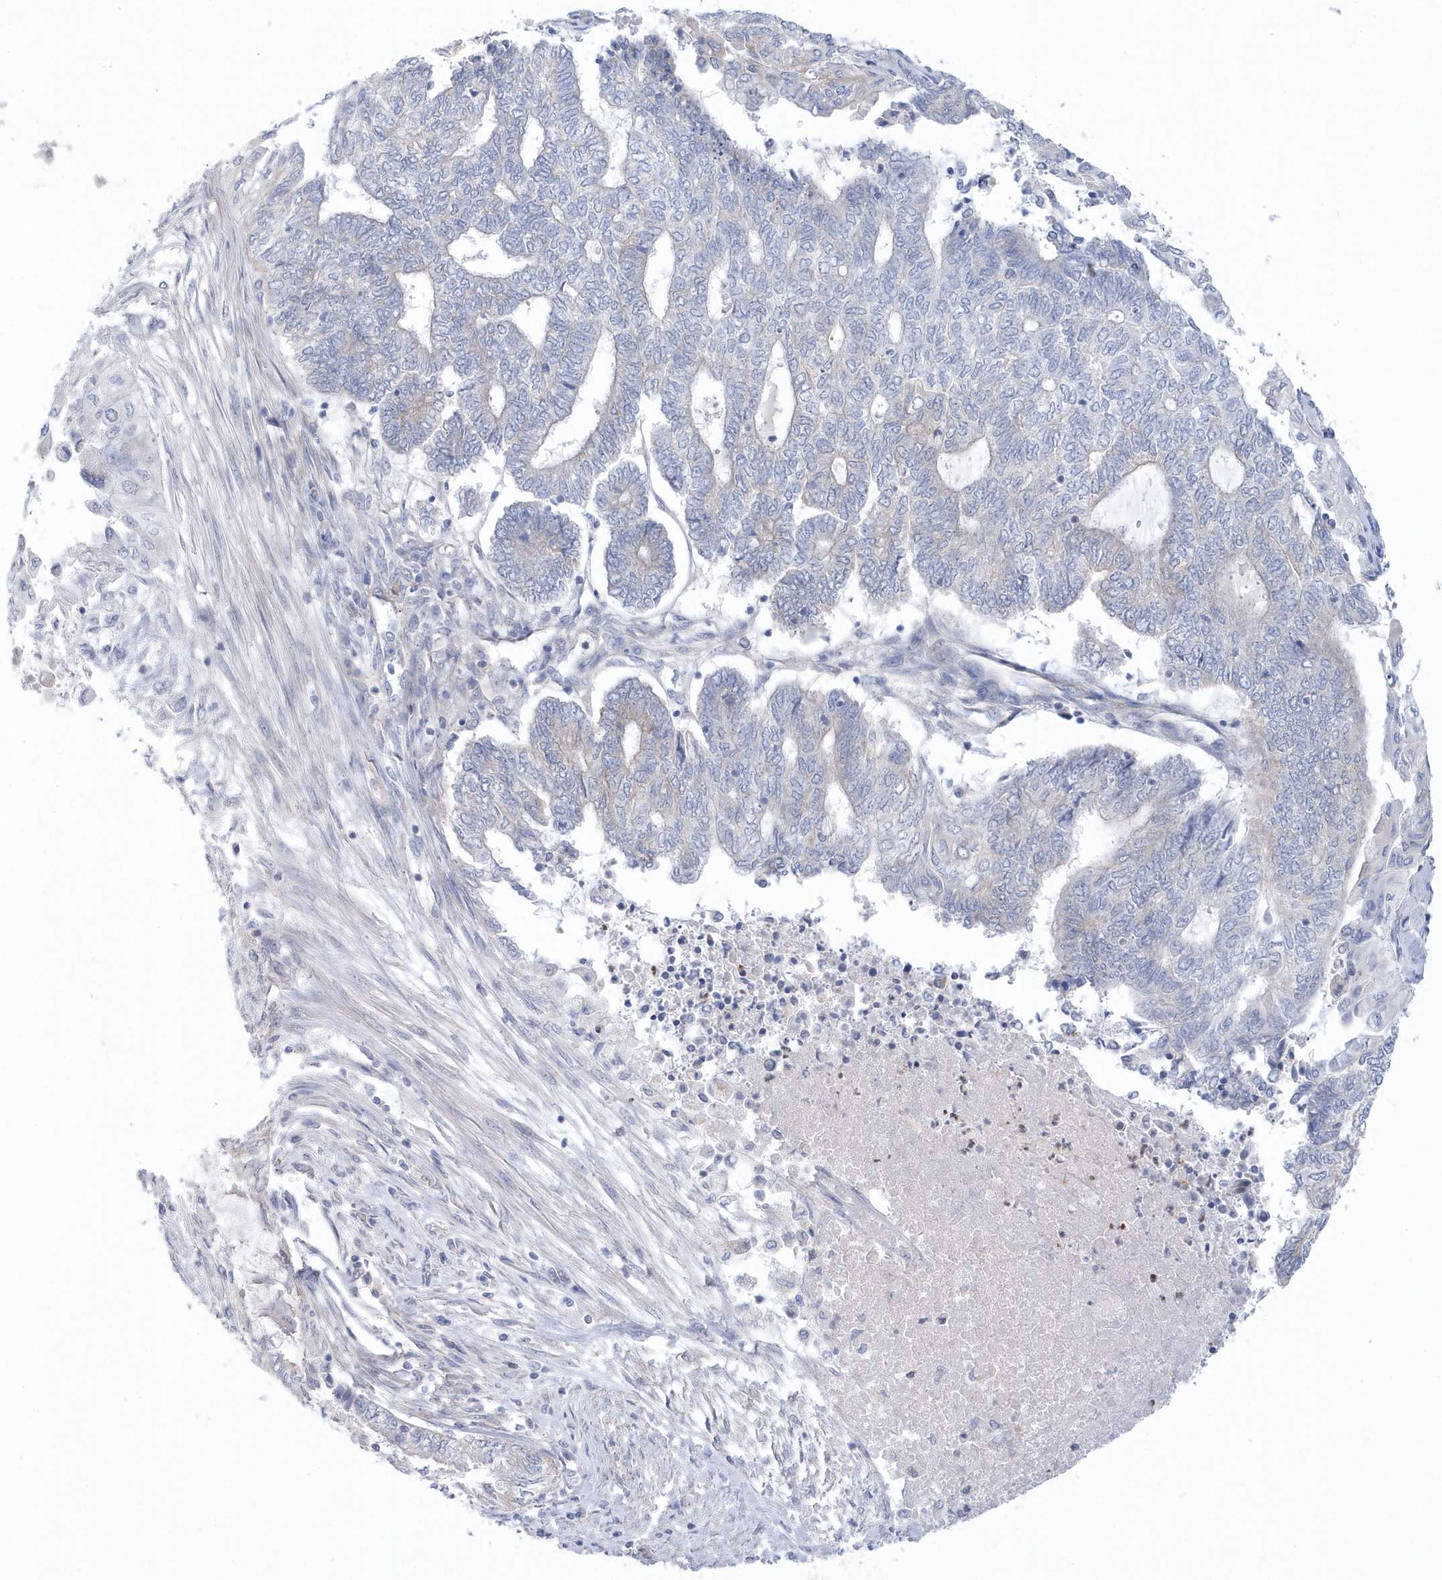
{"staining": {"intensity": "negative", "quantity": "none", "location": "none"}, "tissue": "endometrial cancer", "cell_type": "Tumor cells", "image_type": "cancer", "snomed": [{"axis": "morphology", "description": "Adenocarcinoma, NOS"}, {"axis": "topography", "description": "Uterus"}, {"axis": "topography", "description": "Endometrium"}], "caption": "There is no significant staining in tumor cells of endometrial adenocarcinoma. (DAB immunohistochemistry visualized using brightfield microscopy, high magnification).", "gene": "ANAPC1", "patient": {"sex": "female", "age": 70}}